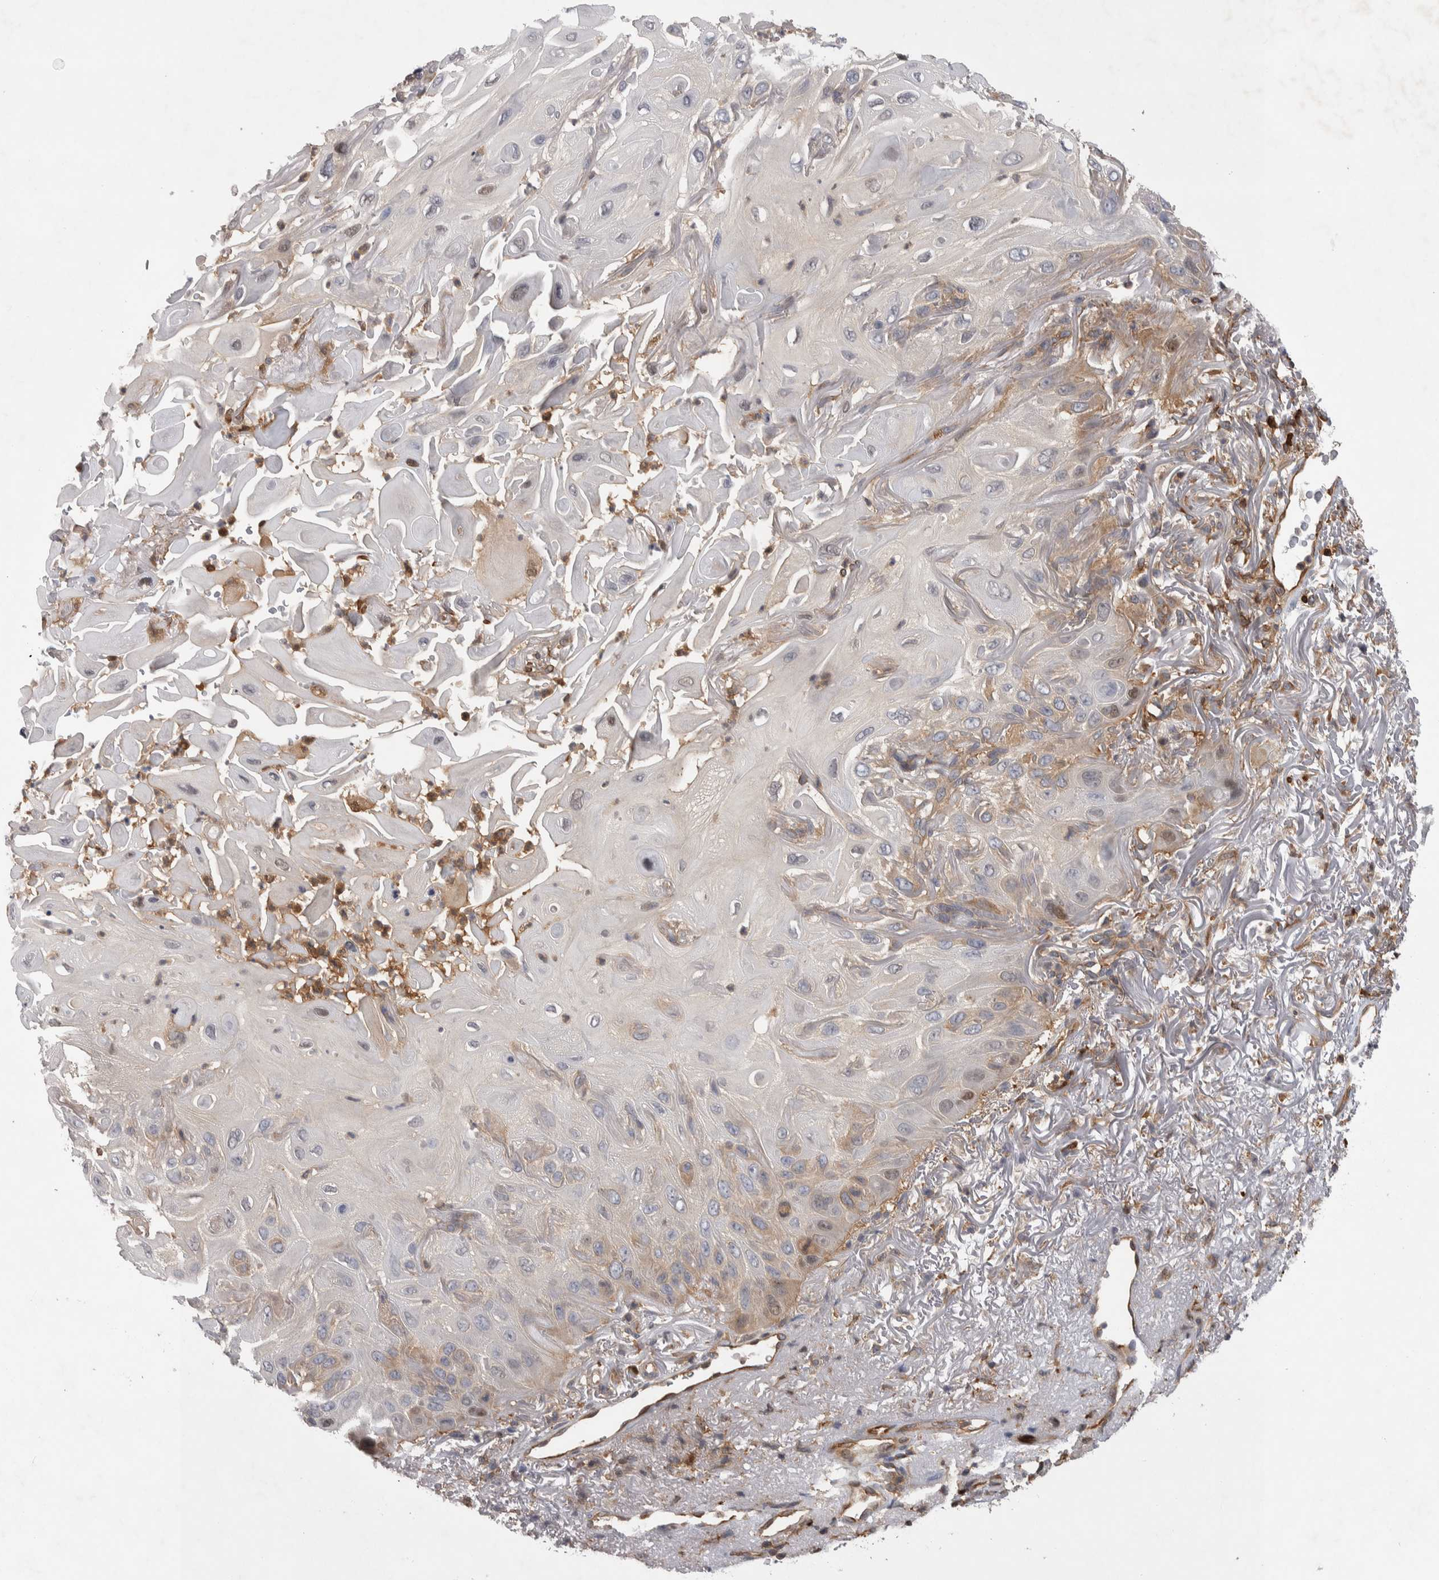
{"staining": {"intensity": "weak", "quantity": "<25%", "location": "cytoplasmic/membranous"}, "tissue": "skin cancer", "cell_type": "Tumor cells", "image_type": "cancer", "snomed": [{"axis": "morphology", "description": "Squamous cell carcinoma, NOS"}, {"axis": "topography", "description": "Skin"}], "caption": "High power microscopy photomicrograph of an immunohistochemistry image of squamous cell carcinoma (skin), revealing no significant expression in tumor cells.", "gene": "NFKB2", "patient": {"sex": "female", "age": 77}}